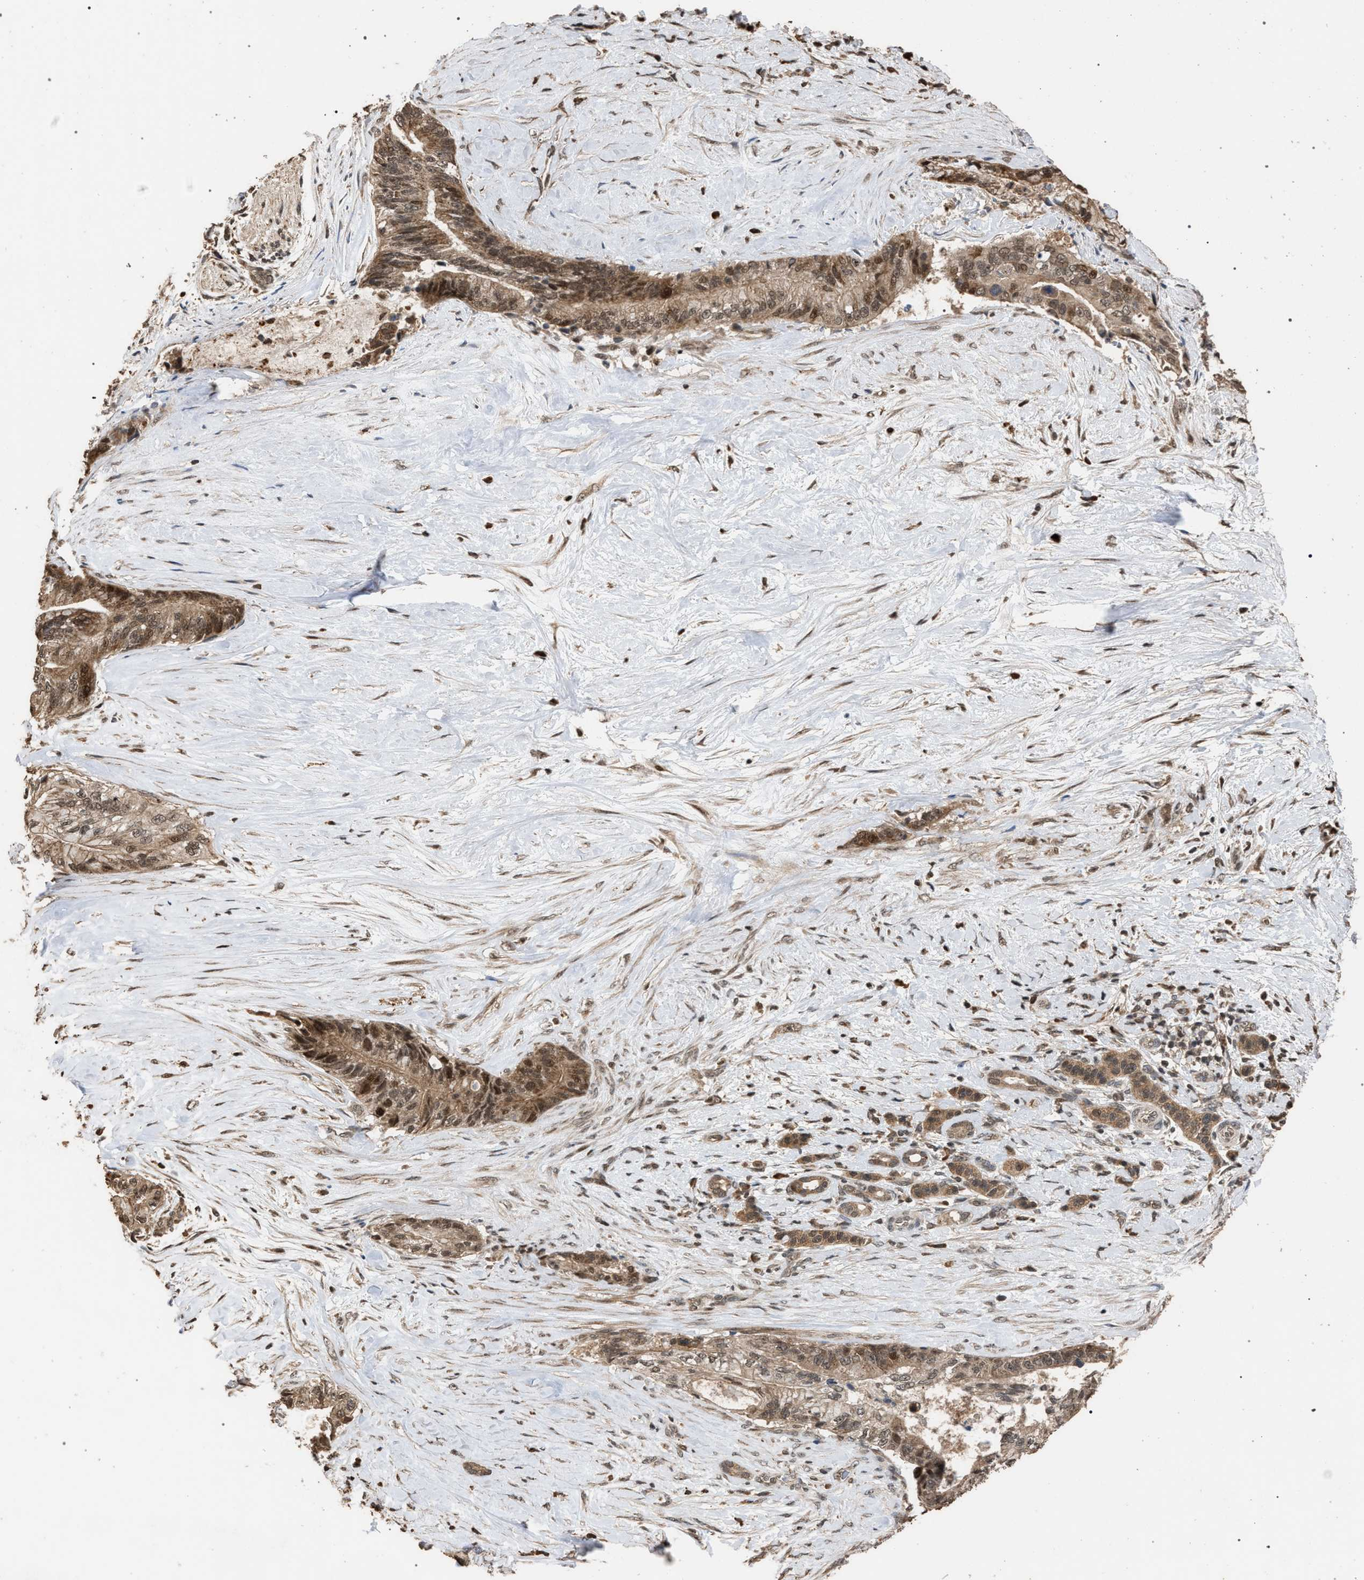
{"staining": {"intensity": "moderate", "quantity": ">75%", "location": "cytoplasmic/membranous"}, "tissue": "pancreatic cancer", "cell_type": "Tumor cells", "image_type": "cancer", "snomed": [{"axis": "morphology", "description": "Adenocarcinoma, NOS"}, {"axis": "topography", "description": "Pancreas"}], "caption": "Immunohistochemical staining of pancreatic cancer (adenocarcinoma) demonstrates moderate cytoplasmic/membranous protein expression in approximately >75% of tumor cells. The staining was performed using DAB to visualize the protein expression in brown, while the nuclei were stained in blue with hematoxylin (Magnification: 20x).", "gene": "NAA35", "patient": {"sex": "male", "age": 59}}